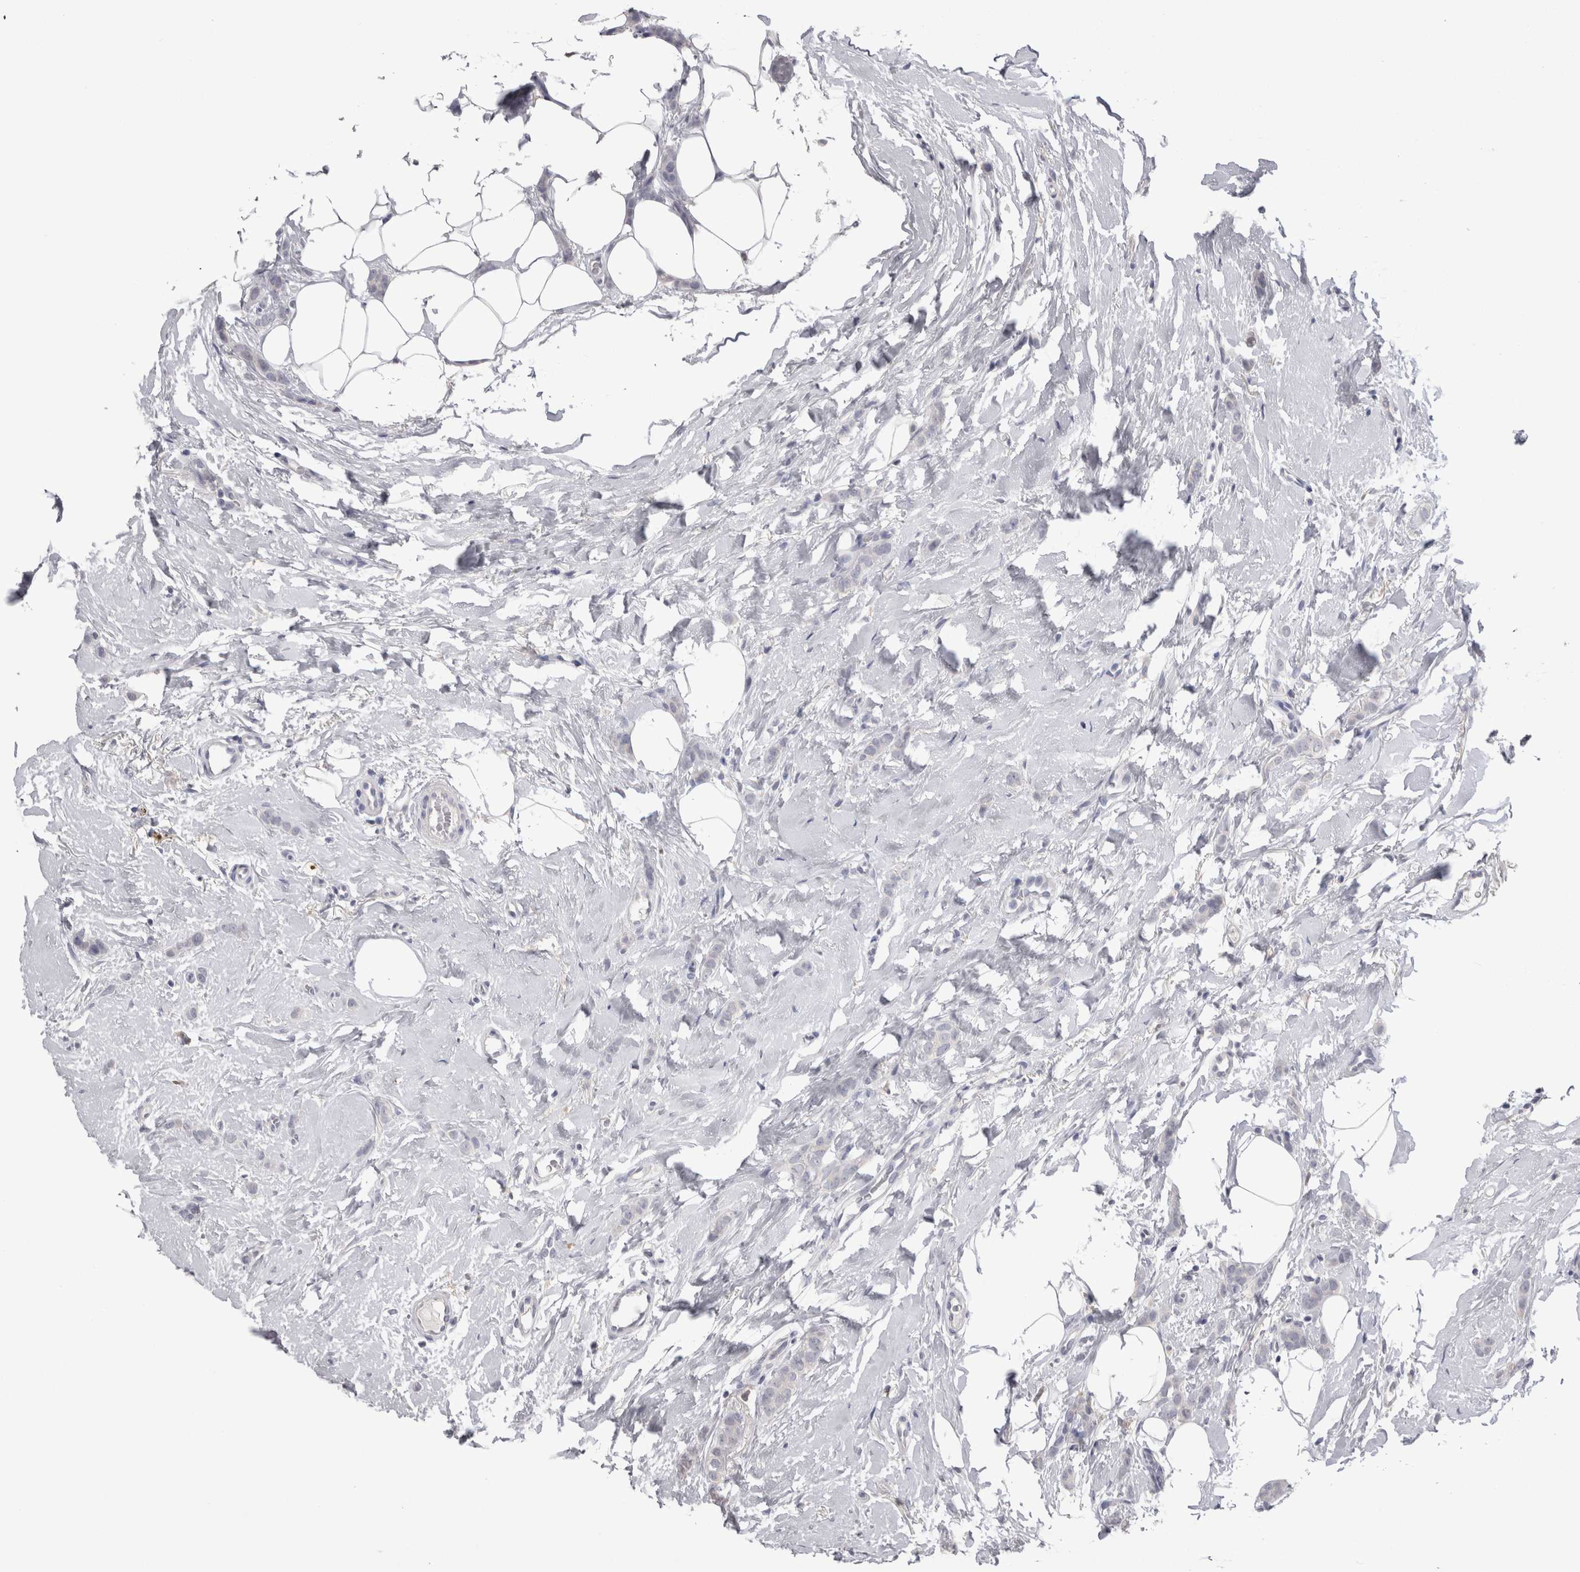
{"staining": {"intensity": "negative", "quantity": "none", "location": "none"}, "tissue": "breast cancer", "cell_type": "Tumor cells", "image_type": "cancer", "snomed": [{"axis": "morphology", "description": "Lobular carcinoma"}, {"axis": "topography", "description": "Skin"}, {"axis": "topography", "description": "Breast"}], "caption": "This is a histopathology image of immunohistochemistry (IHC) staining of breast cancer (lobular carcinoma), which shows no expression in tumor cells.", "gene": "SUCNR1", "patient": {"sex": "female", "age": 46}}